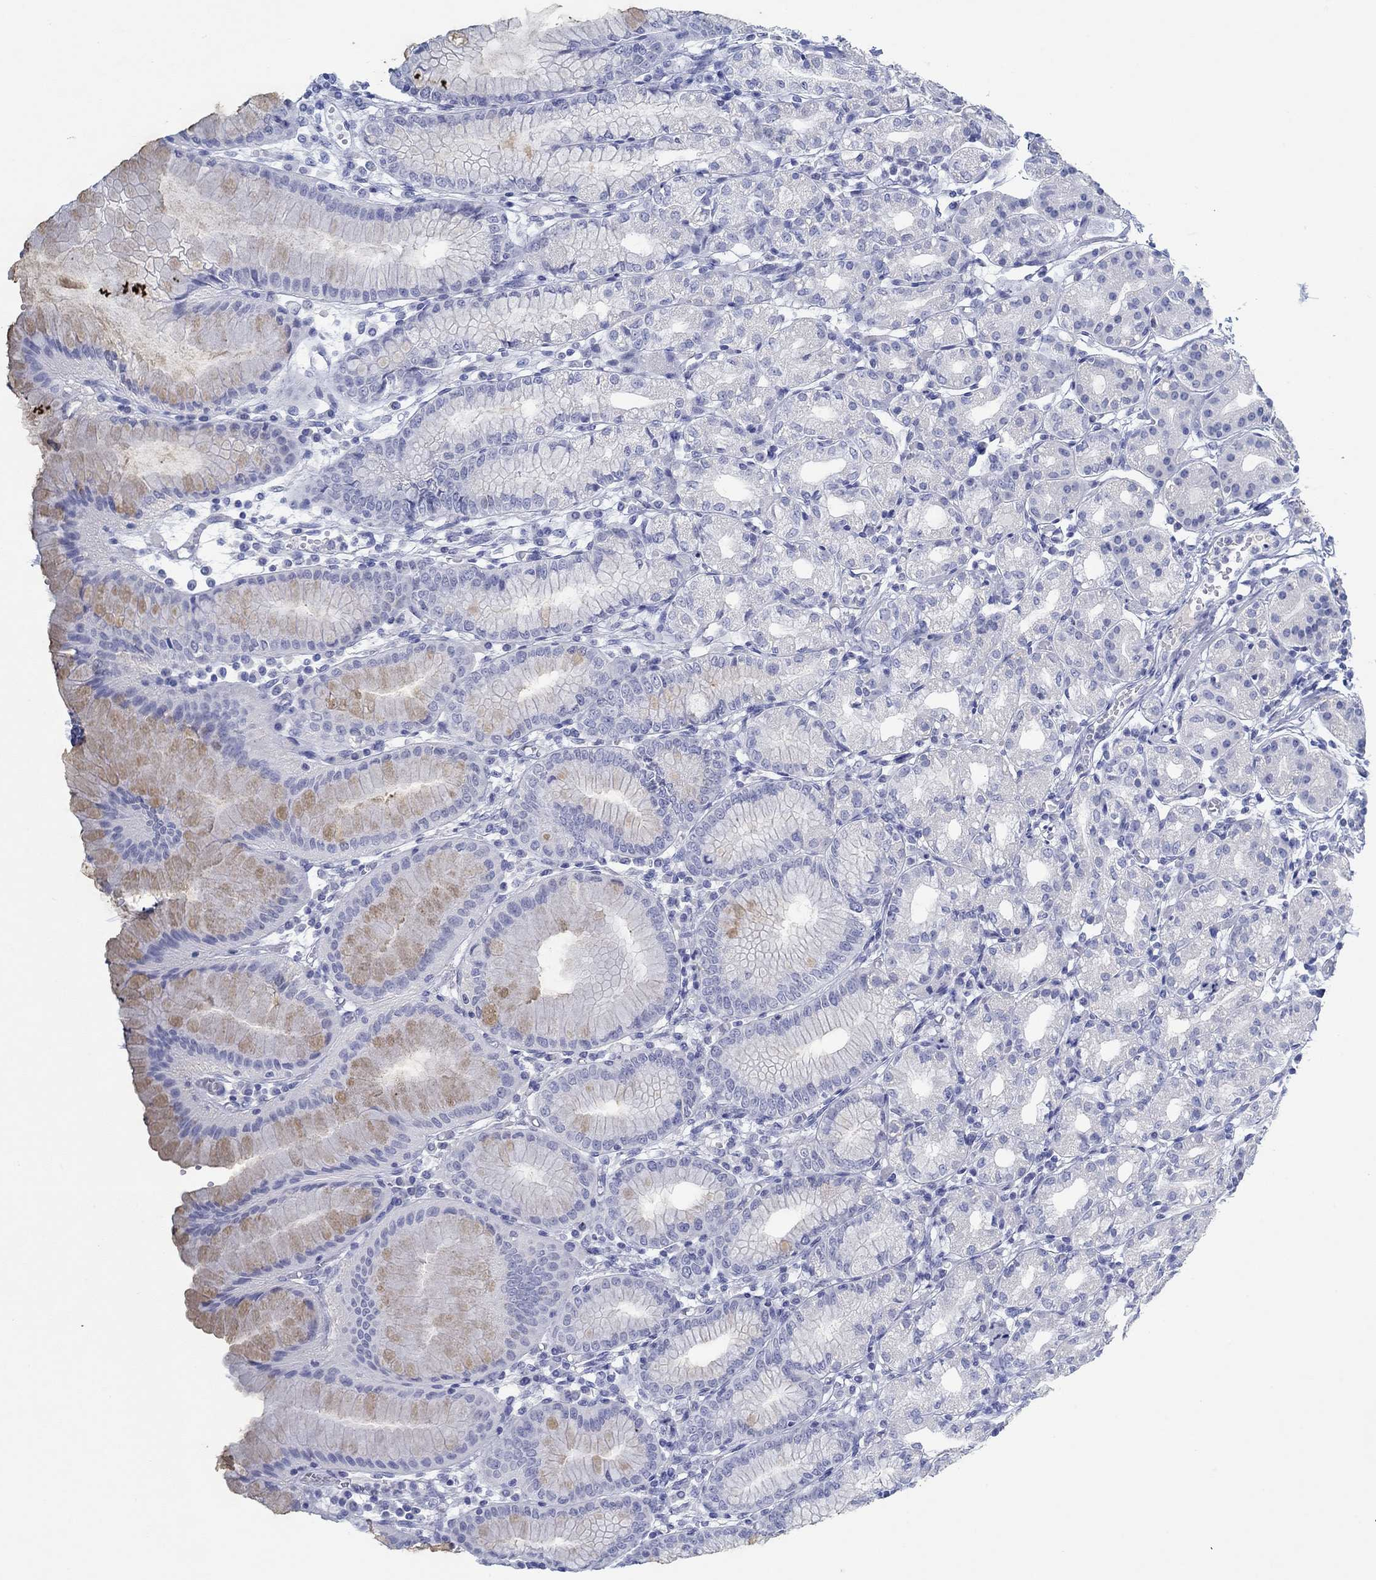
{"staining": {"intensity": "moderate", "quantity": "<25%", "location": "cytoplasmic/membranous"}, "tissue": "stomach", "cell_type": "Glandular cells", "image_type": "normal", "snomed": [{"axis": "morphology", "description": "Normal tissue, NOS"}, {"axis": "topography", "description": "Skeletal muscle"}, {"axis": "topography", "description": "Stomach"}], "caption": "Human stomach stained with a brown dye displays moderate cytoplasmic/membranous positive positivity in approximately <25% of glandular cells.", "gene": "PAX9", "patient": {"sex": "female", "age": 57}}